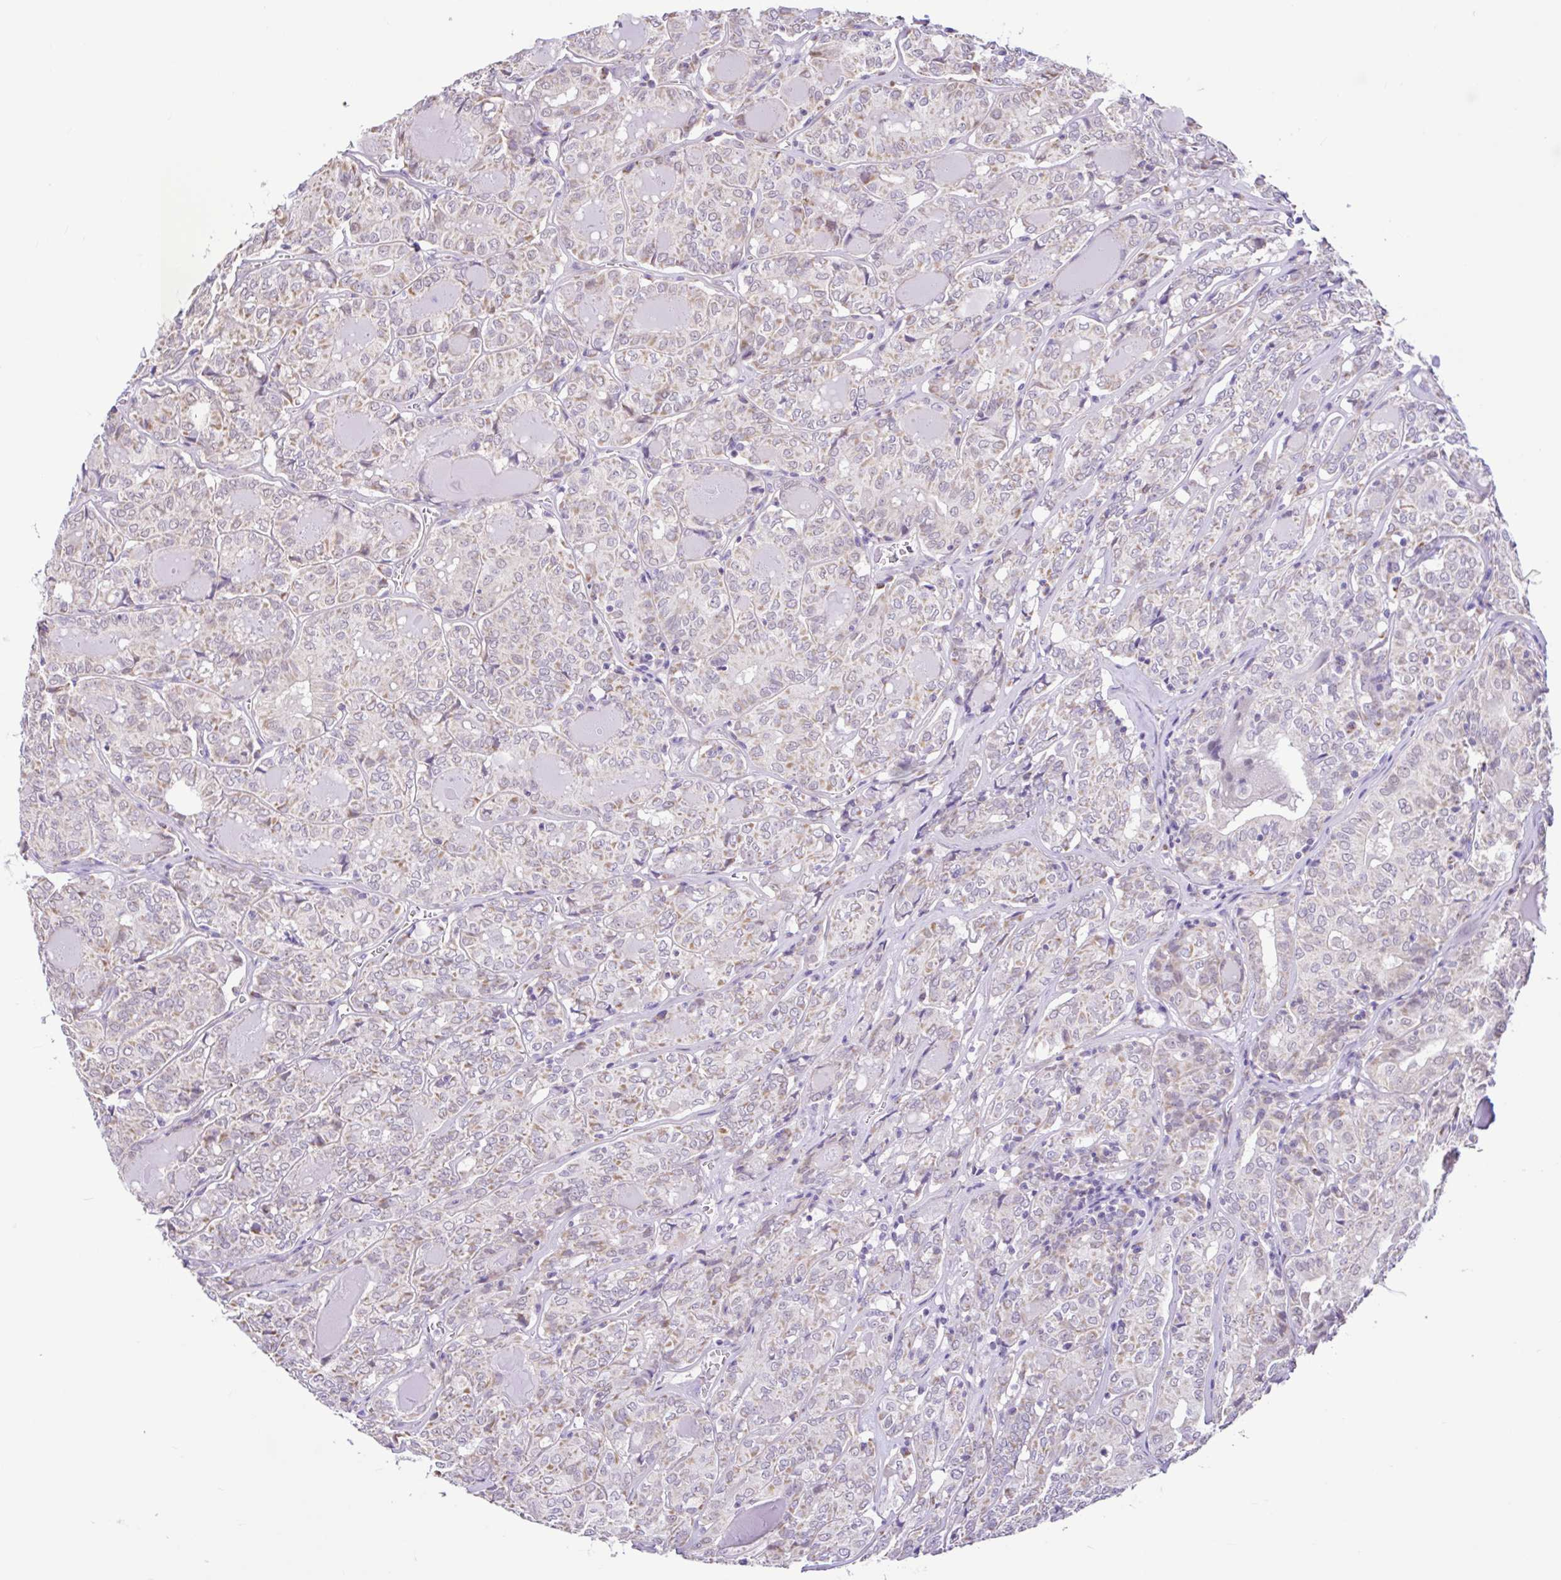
{"staining": {"intensity": "moderate", "quantity": "25%-75%", "location": "cytoplasmic/membranous"}, "tissue": "thyroid cancer", "cell_type": "Tumor cells", "image_type": "cancer", "snomed": [{"axis": "morphology", "description": "Papillary adenocarcinoma, NOS"}, {"axis": "topography", "description": "Thyroid gland"}], "caption": "This photomicrograph exhibits IHC staining of human thyroid papillary adenocarcinoma, with medium moderate cytoplasmic/membranous staining in about 25%-75% of tumor cells.", "gene": "NDUFS2", "patient": {"sex": "female", "age": 72}}